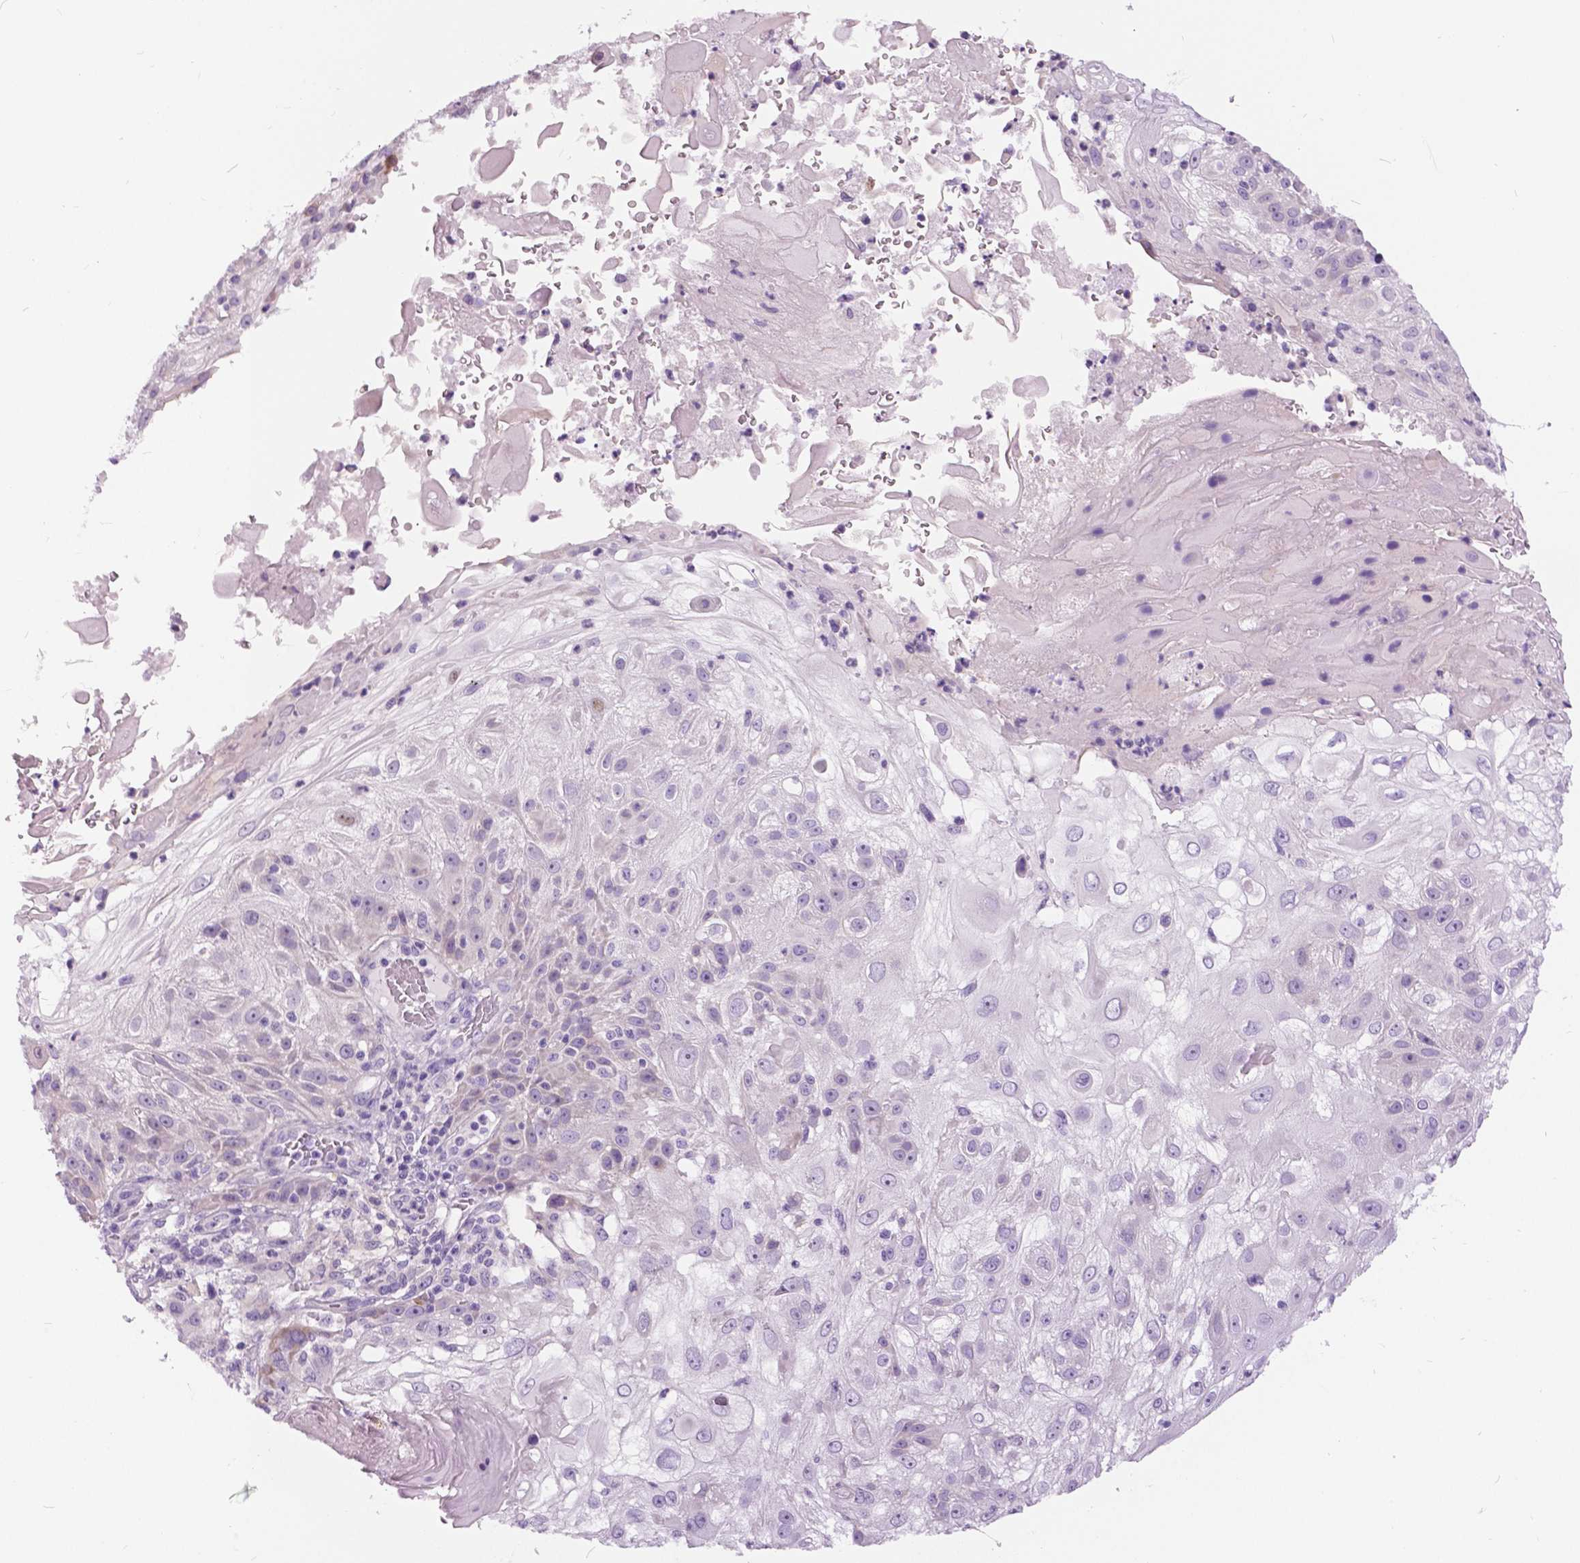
{"staining": {"intensity": "negative", "quantity": "none", "location": "none"}, "tissue": "skin cancer", "cell_type": "Tumor cells", "image_type": "cancer", "snomed": [{"axis": "morphology", "description": "Normal tissue, NOS"}, {"axis": "morphology", "description": "Squamous cell carcinoma, NOS"}, {"axis": "topography", "description": "Skin"}], "caption": "The photomicrograph reveals no significant positivity in tumor cells of skin cancer (squamous cell carcinoma). (Brightfield microscopy of DAB (3,3'-diaminobenzidine) IHC at high magnification).", "gene": "TP53TG5", "patient": {"sex": "female", "age": 83}}